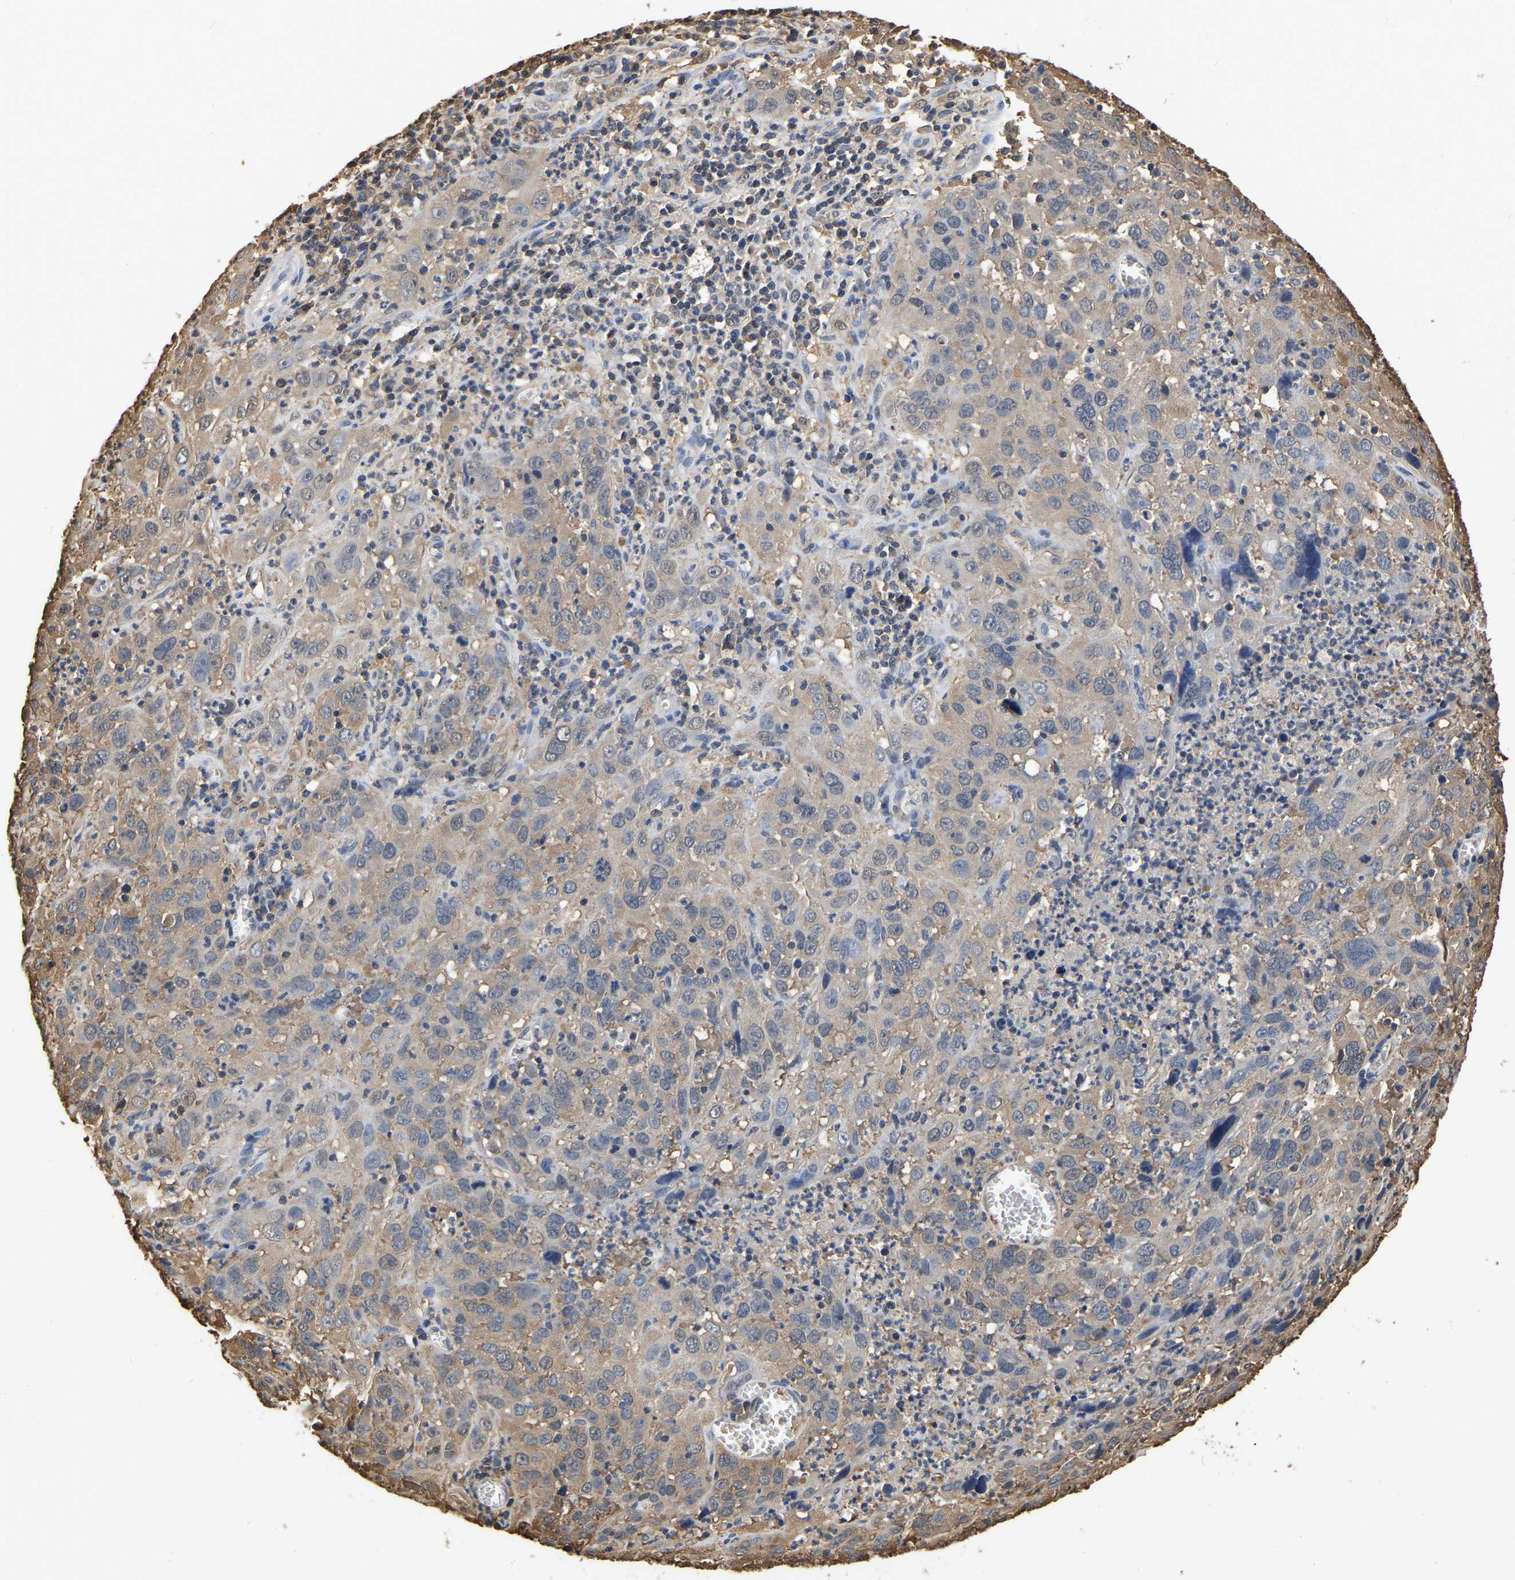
{"staining": {"intensity": "weak", "quantity": "<25%", "location": "cytoplasmic/membranous"}, "tissue": "cervical cancer", "cell_type": "Tumor cells", "image_type": "cancer", "snomed": [{"axis": "morphology", "description": "Squamous cell carcinoma, NOS"}, {"axis": "topography", "description": "Cervix"}], "caption": "This is an IHC image of squamous cell carcinoma (cervical). There is no expression in tumor cells.", "gene": "LDHB", "patient": {"sex": "female", "age": 32}}